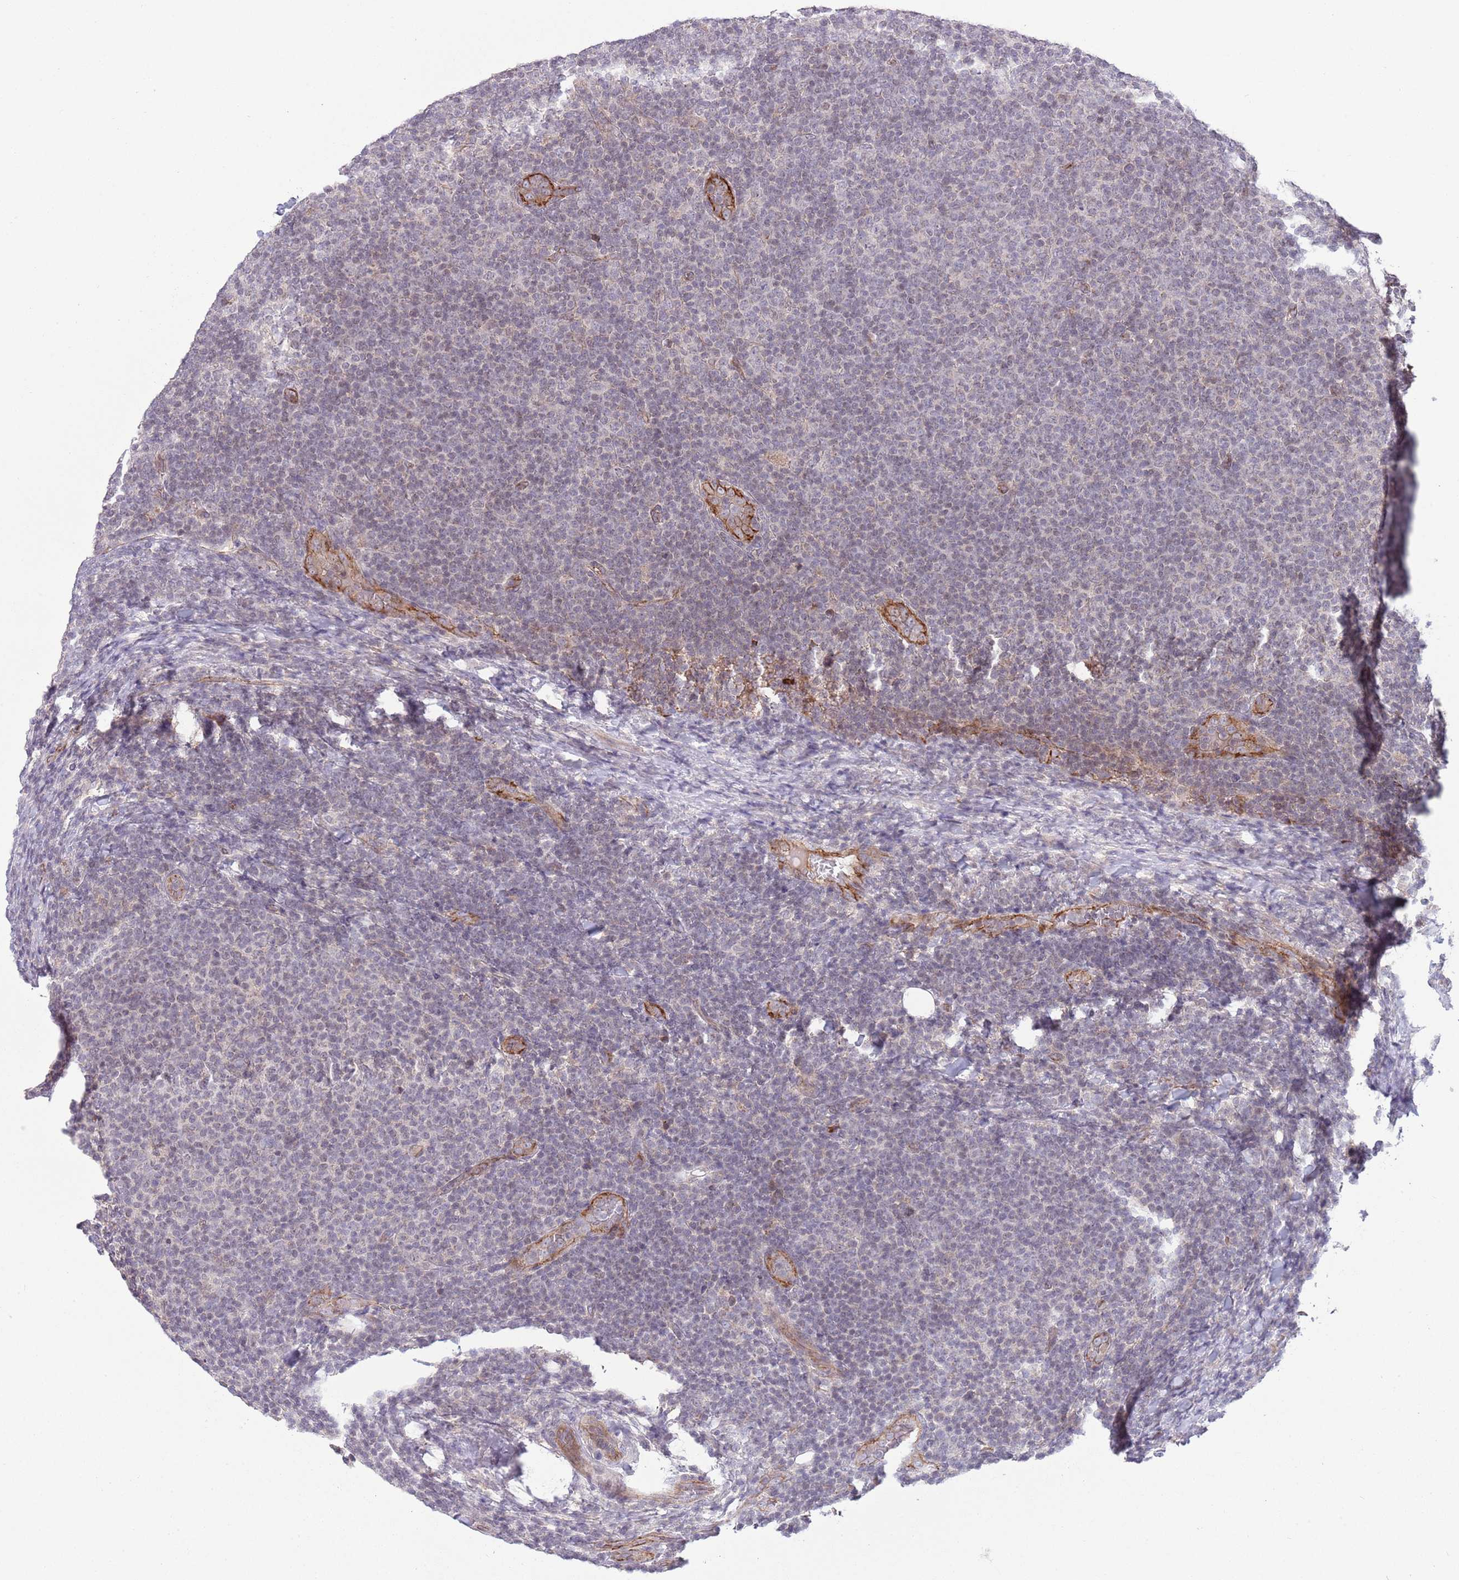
{"staining": {"intensity": "negative", "quantity": "none", "location": "none"}, "tissue": "lymphoma", "cell_type": "Tumor cells", "image_type": "cancer", "snomed": [{"axis": "morphology", "description": "Malignant lymphoma, non-Hodgkin's type, Low grade"}, {"axis": "topography", "description": "Lymph node"}], "caption": "This is a image of IHC staining of low-grade malignant lymphoma, non-Hodgkin's type, which shows no expression in tumor cells.", "gene": "DPP10", "patient": {"sex": "male", "age": 66}}